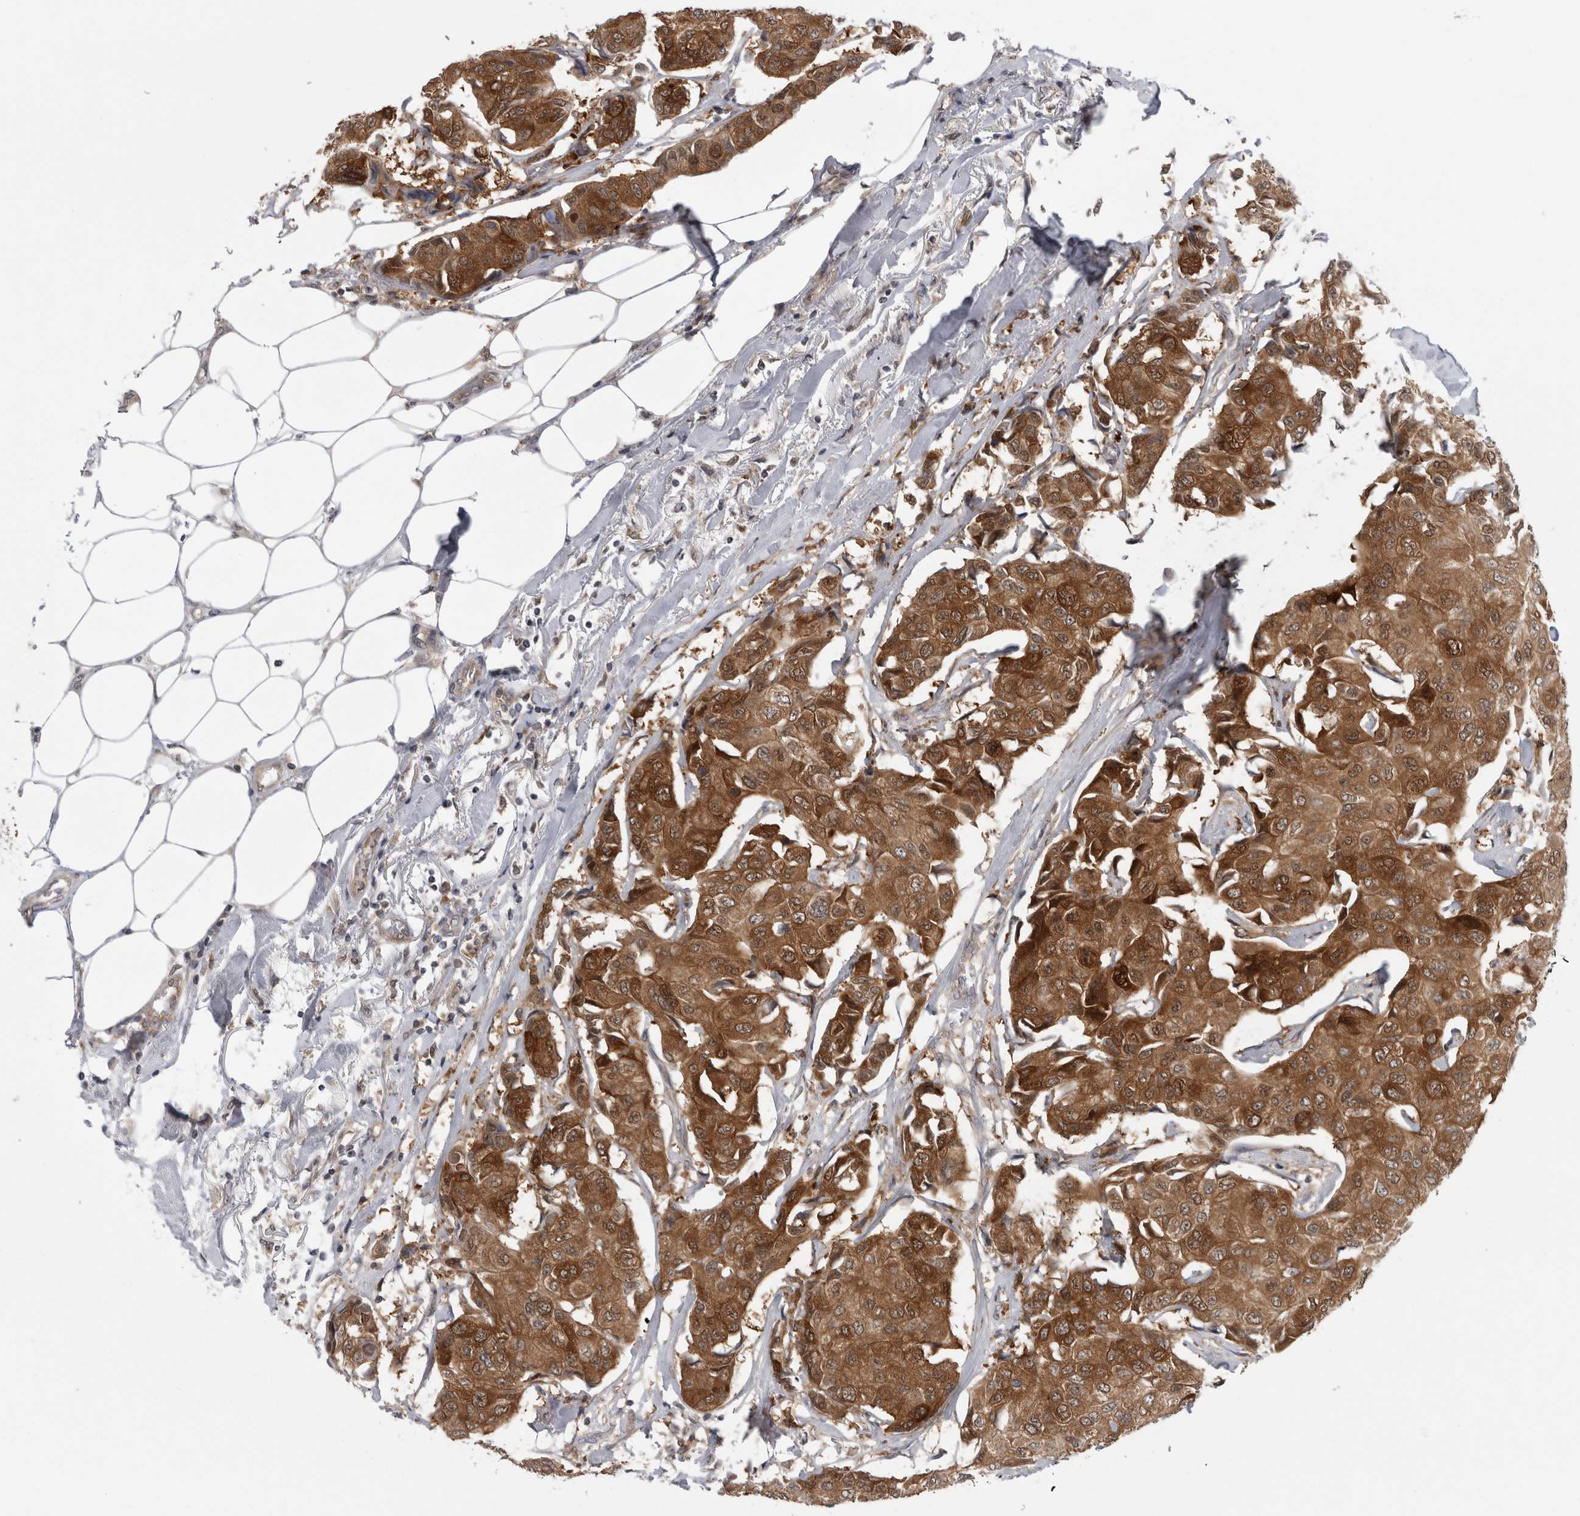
{"staining": {"intensity": "strong", "quantity": ">75%", "location": "cytoplasmic/membranous,nuclear"}, "tissue": "breast cancer", "cell_type": "Tumor cells", "image_type": "cancer", "snomed": [{"axis": "morphology", "description": "Duct carcinoma"}, {"axis": "topography", "description": "Breast"}], "caption": "Immunohistochemistry (IHC) photomicrograph of neoplastic tissue: breast cancer stained using IHC shows high levels of strong protein expression localized specifically in the cytoplasmic/membranous and nuclear of tumor cells, appearing as a cytoplasmic/membranous and nuclear brown color.", "gene": "CACYBP", "patient": {"sex": "female", "age": 80}}